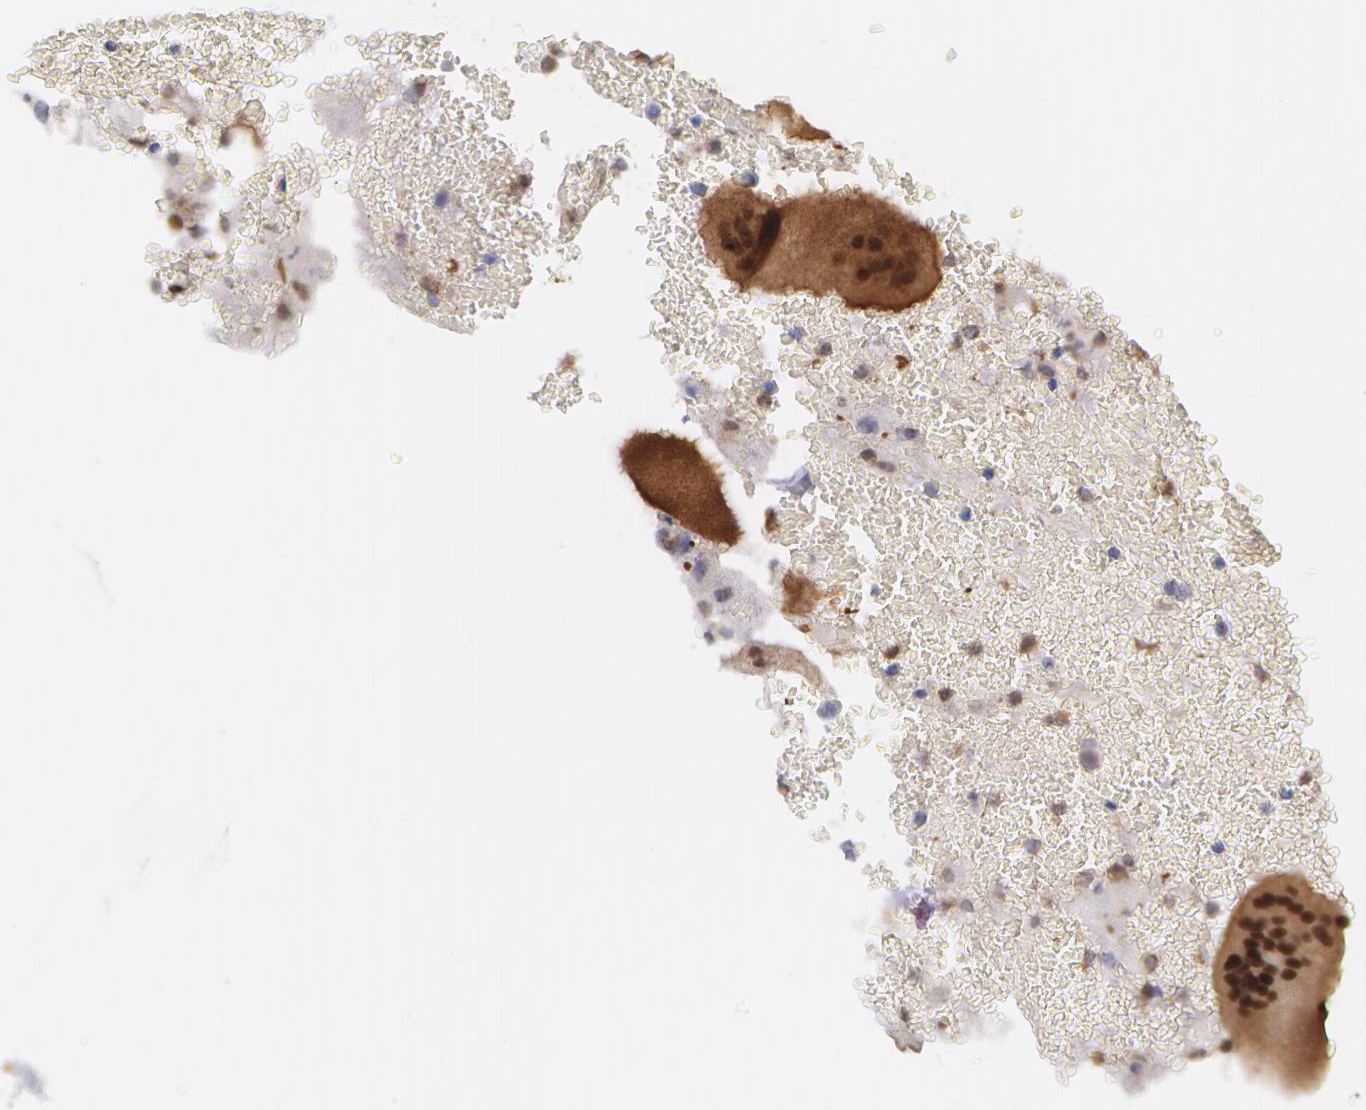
{"staining": {"intensity": "moderate", "quantity": ">75%", "location": "cytoplasmic/membranous,nuclear"}, "tissue": "placenta", "cell_type": "Decidual cells", "image_type": "normal", "snomed": [{"axis": "morphology", "description": "Normal tissue, NOS"}, {"axis": "topography", "description": "Placenta"}], "caption": "Moderate cytoplasmic/membranous,nuclear positivity is seen in about >75% of decidual cells in normal placenta.", "gene": "TXNRD1", "patient": {"sex": "female", "age": 35}}